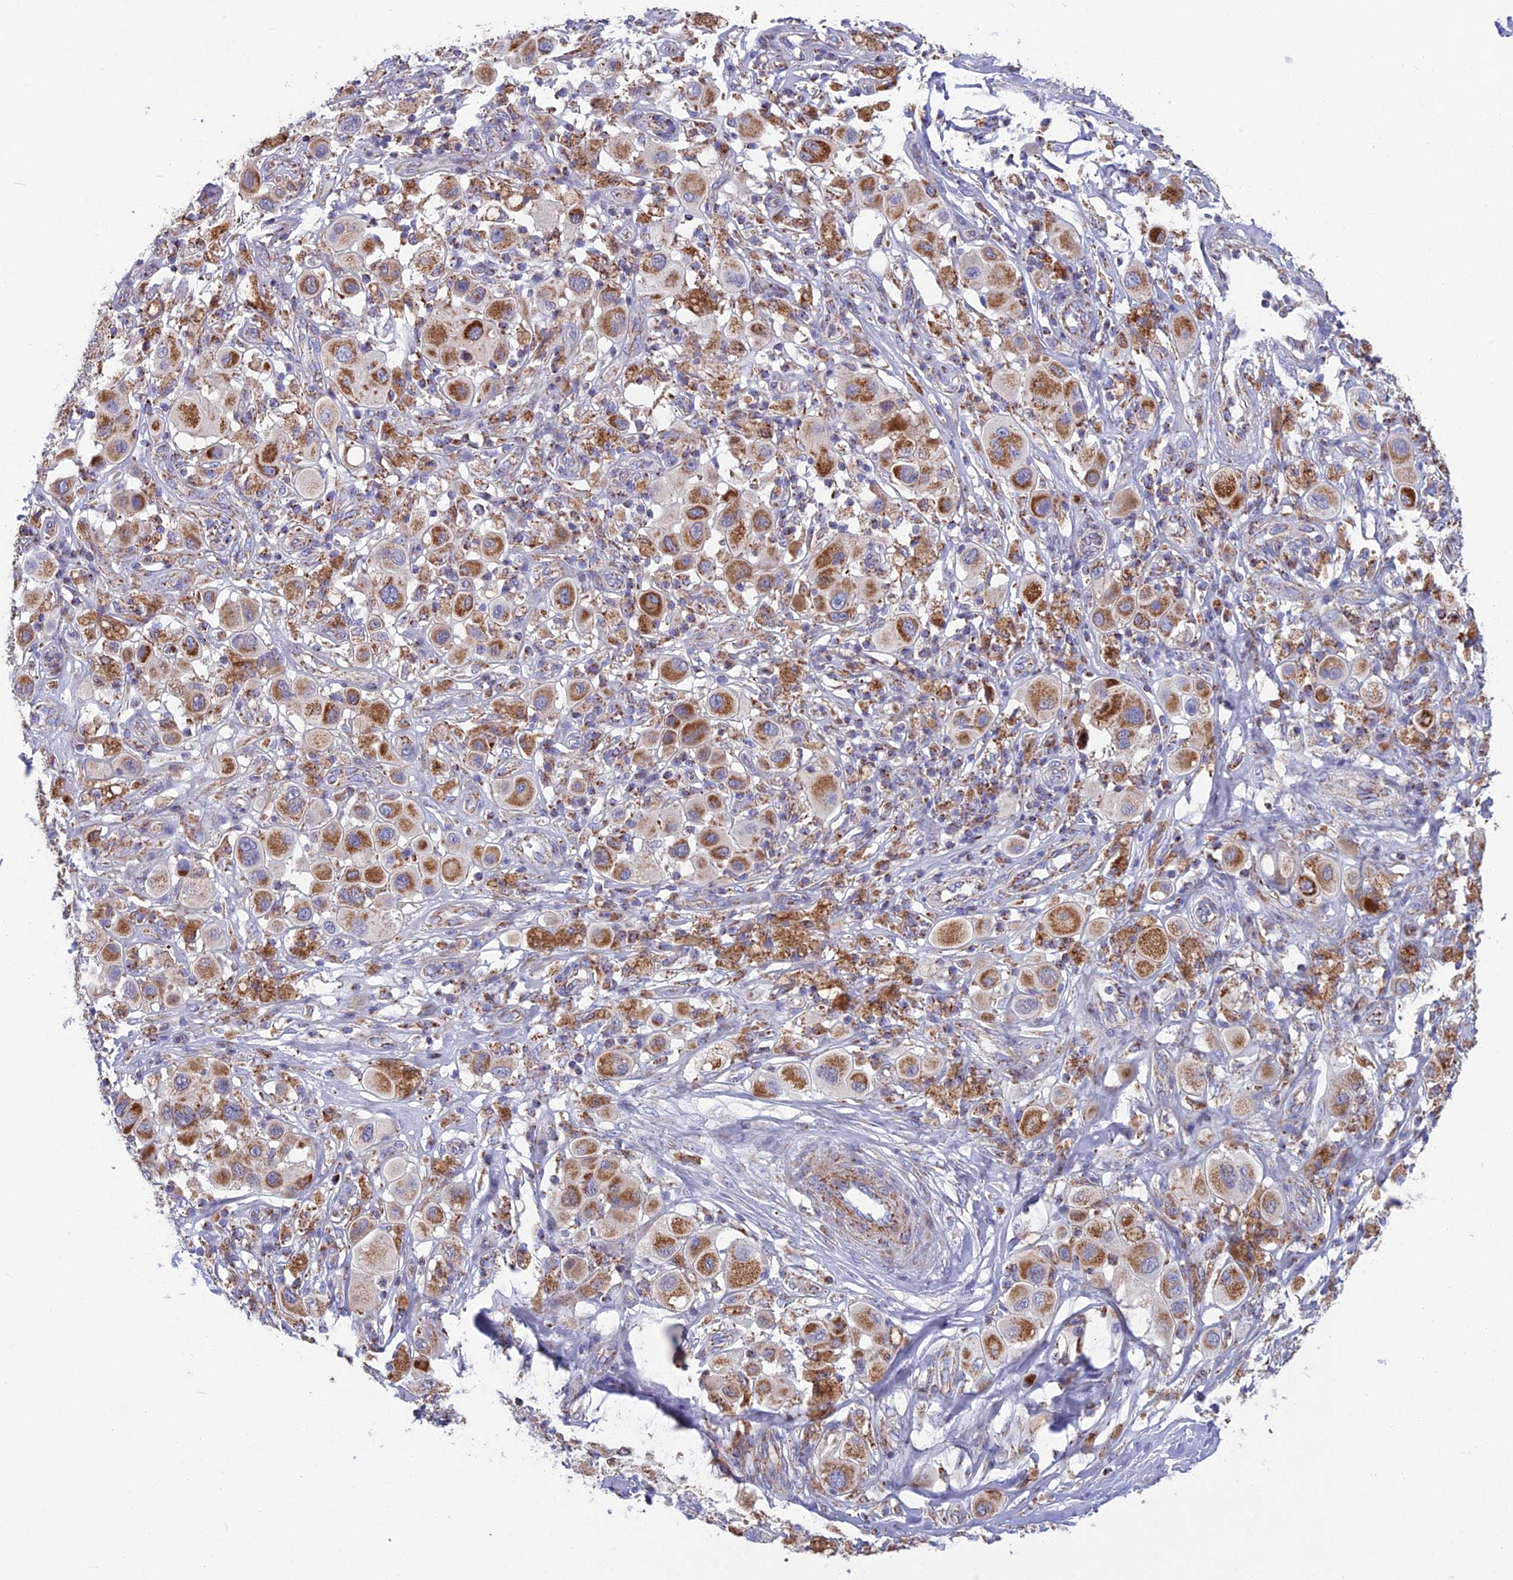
{"staining": {"intensity": "strong", "quantity": ">75%", "location": "cytoplasmic/membranous"}, "tissue": "melanoma", "cell_type": "Tumor cells", "image_type": "cancer", "snomed": [{"axis": "morphology", "description": "Malignant melanoma, Metastatic site"}, {"axis": "topography", "description": "Skin"}], "caption": "A brown stain shows strong cytoplasmic/membranous staining of a protein in human malignant melanoma (metastatic site) tumor cells.", "gene": "CS", "patient": {"sex": "male", "age": 41}}